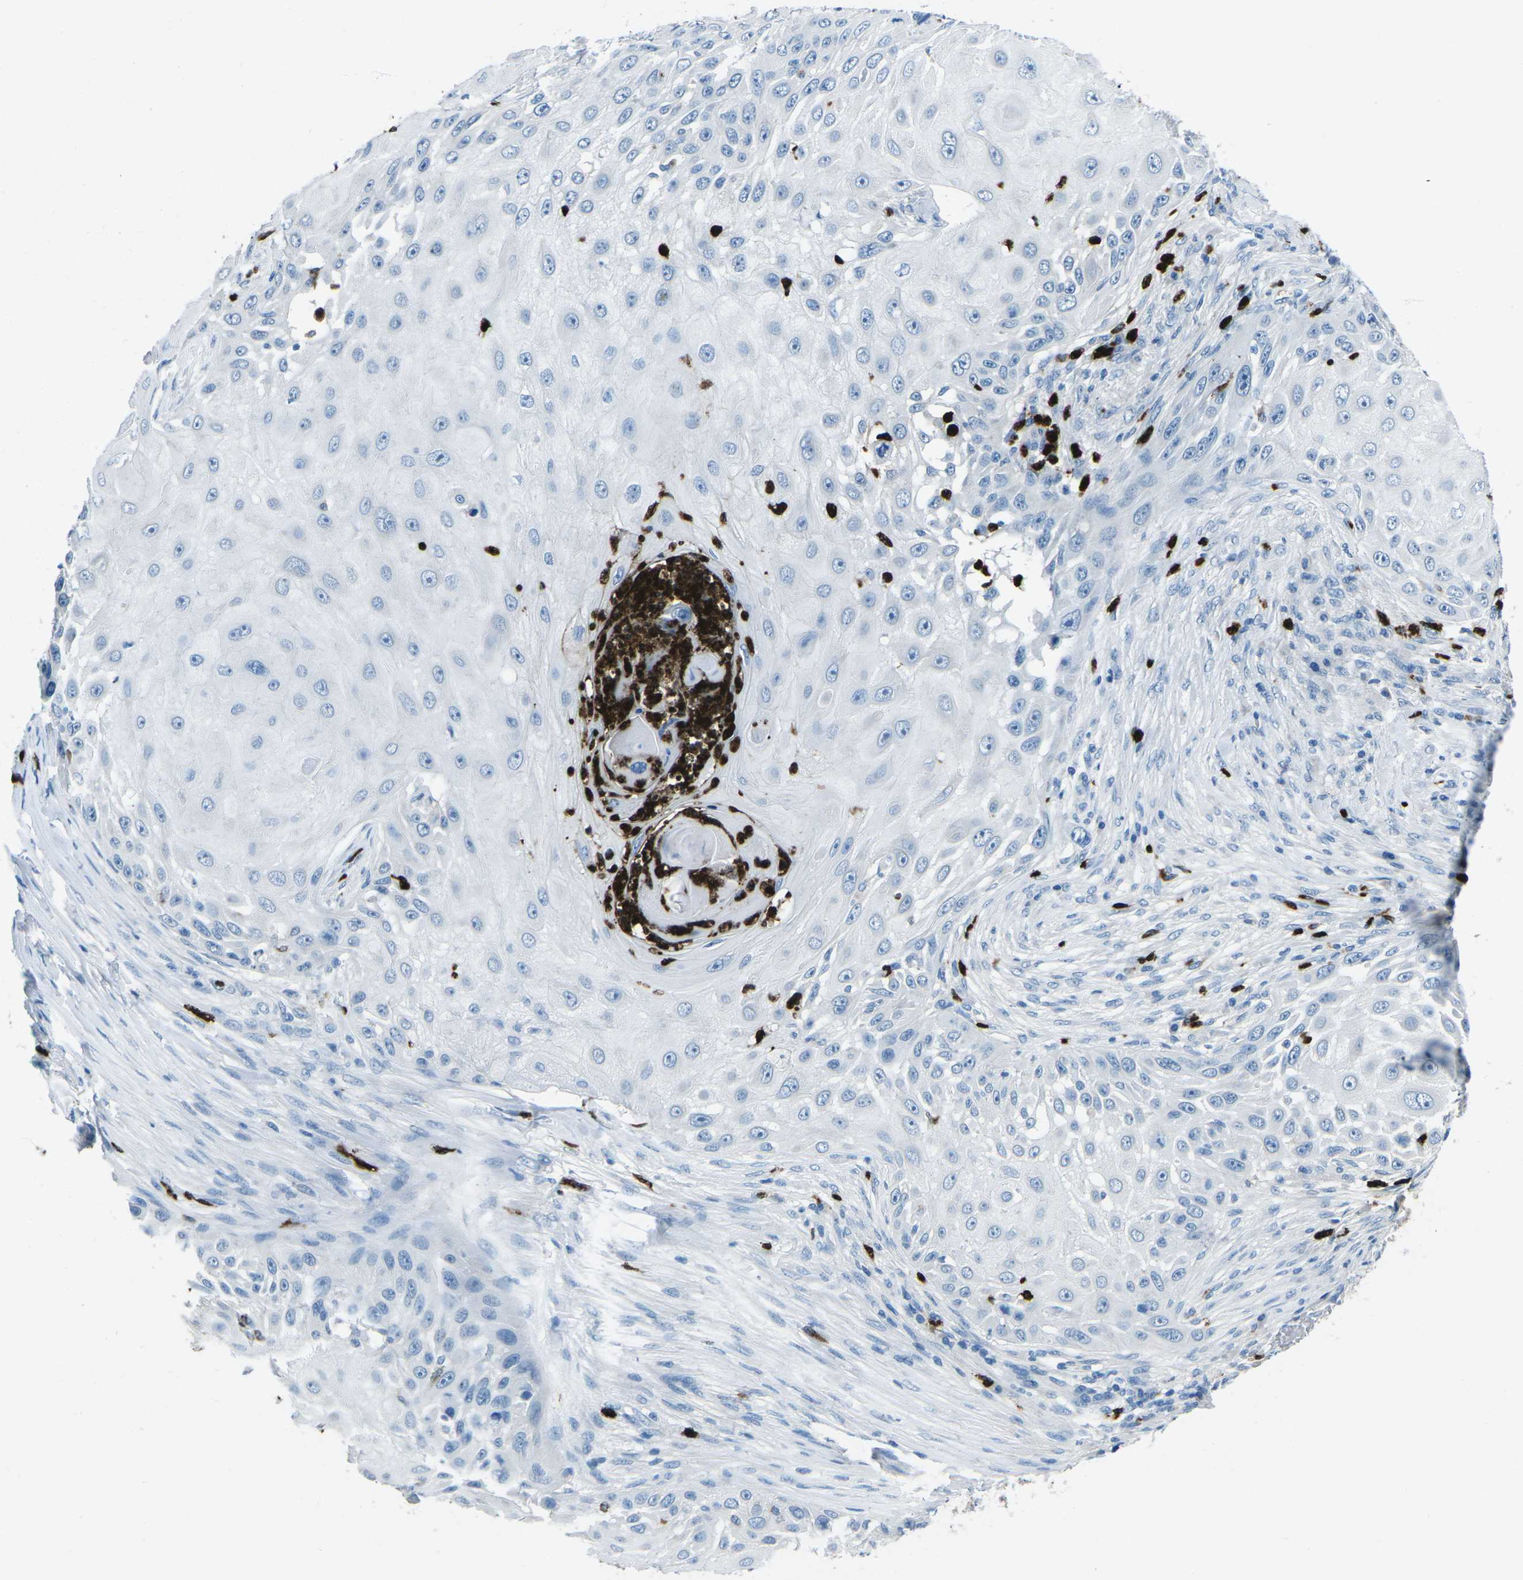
{"staining": {"intensity": "negative", "quantity": "none", "location": "none"}, "tissue": "skin cancer", "cell_type": "Tumor cells", "image_type": "cancer", "snomed": [{"axis": "morphology", "description": "Squamous cell carcinoma, NOS"}, {"axis": "topography", "description": "Skin"}], "caption": "Photomicrograph shows no significant protein staining in tumor cells of squamous cell carcinoma (skin). (DAB (3,3'-diaminobenzidine) immunohistochemistry visualized using brightfield microscopy, high magnification).", "gene": "FCN1", "patient": {"sex": "female", "age": 44}}